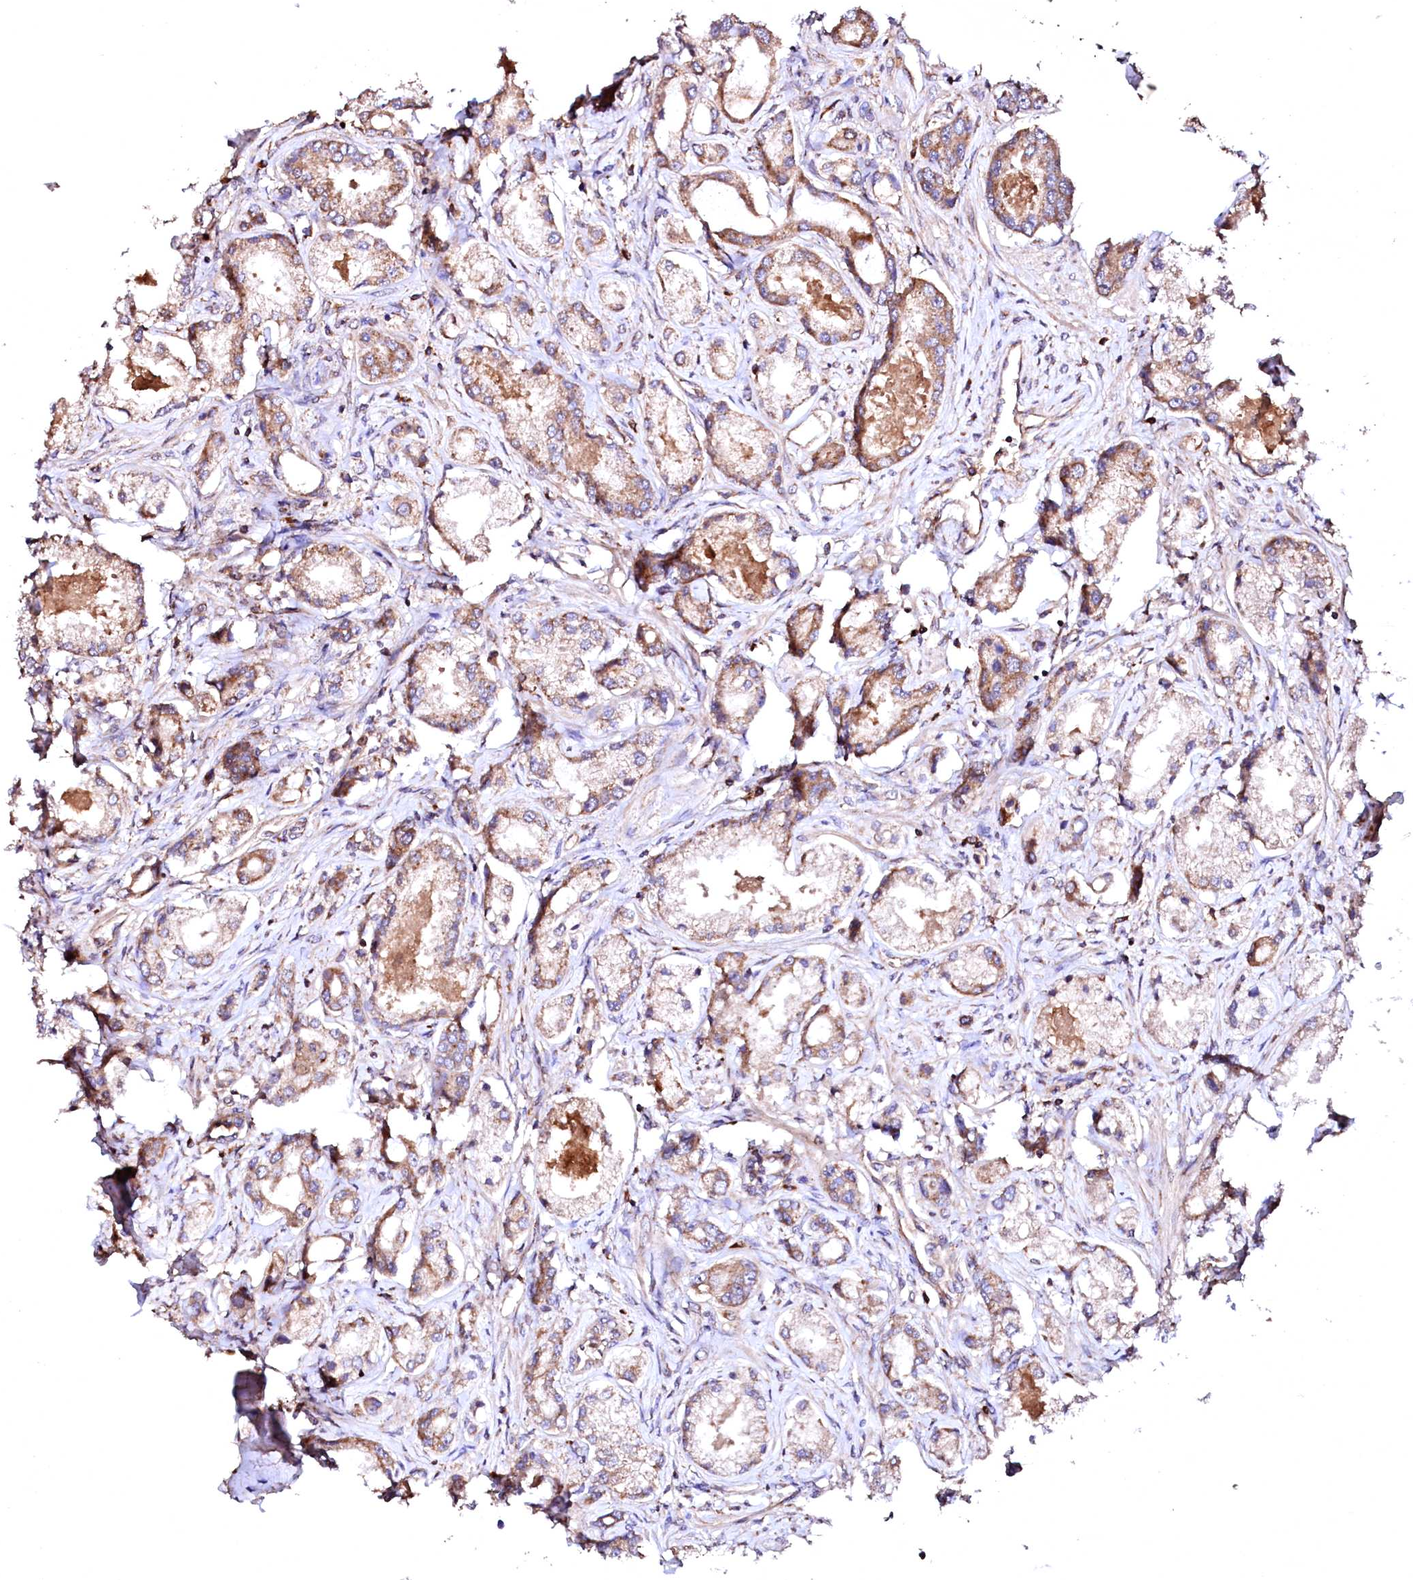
{"staining": {"intensity": "moderate", "quantity": ">75%", "location": "cytoplasmic/membranous"}, "tissue": "prostate cancer", "cell_type": "Tumor cells", "image_type": "cancer", "snomed": [{"axis": "morphology", "description": "Adenocarcinoma, Low grade"}, {"axis": "topography", "description": "Prostate"}], "caption": "Moderate cytoplasmic/membranous staining for a protein is appreciated in about >75% of tumor cells of prostate adenocarcinoma (low-grade) using immunohistochemistry.", "gene": "ST3GAL1", "patient": {"sex": "male", "age": 68}}